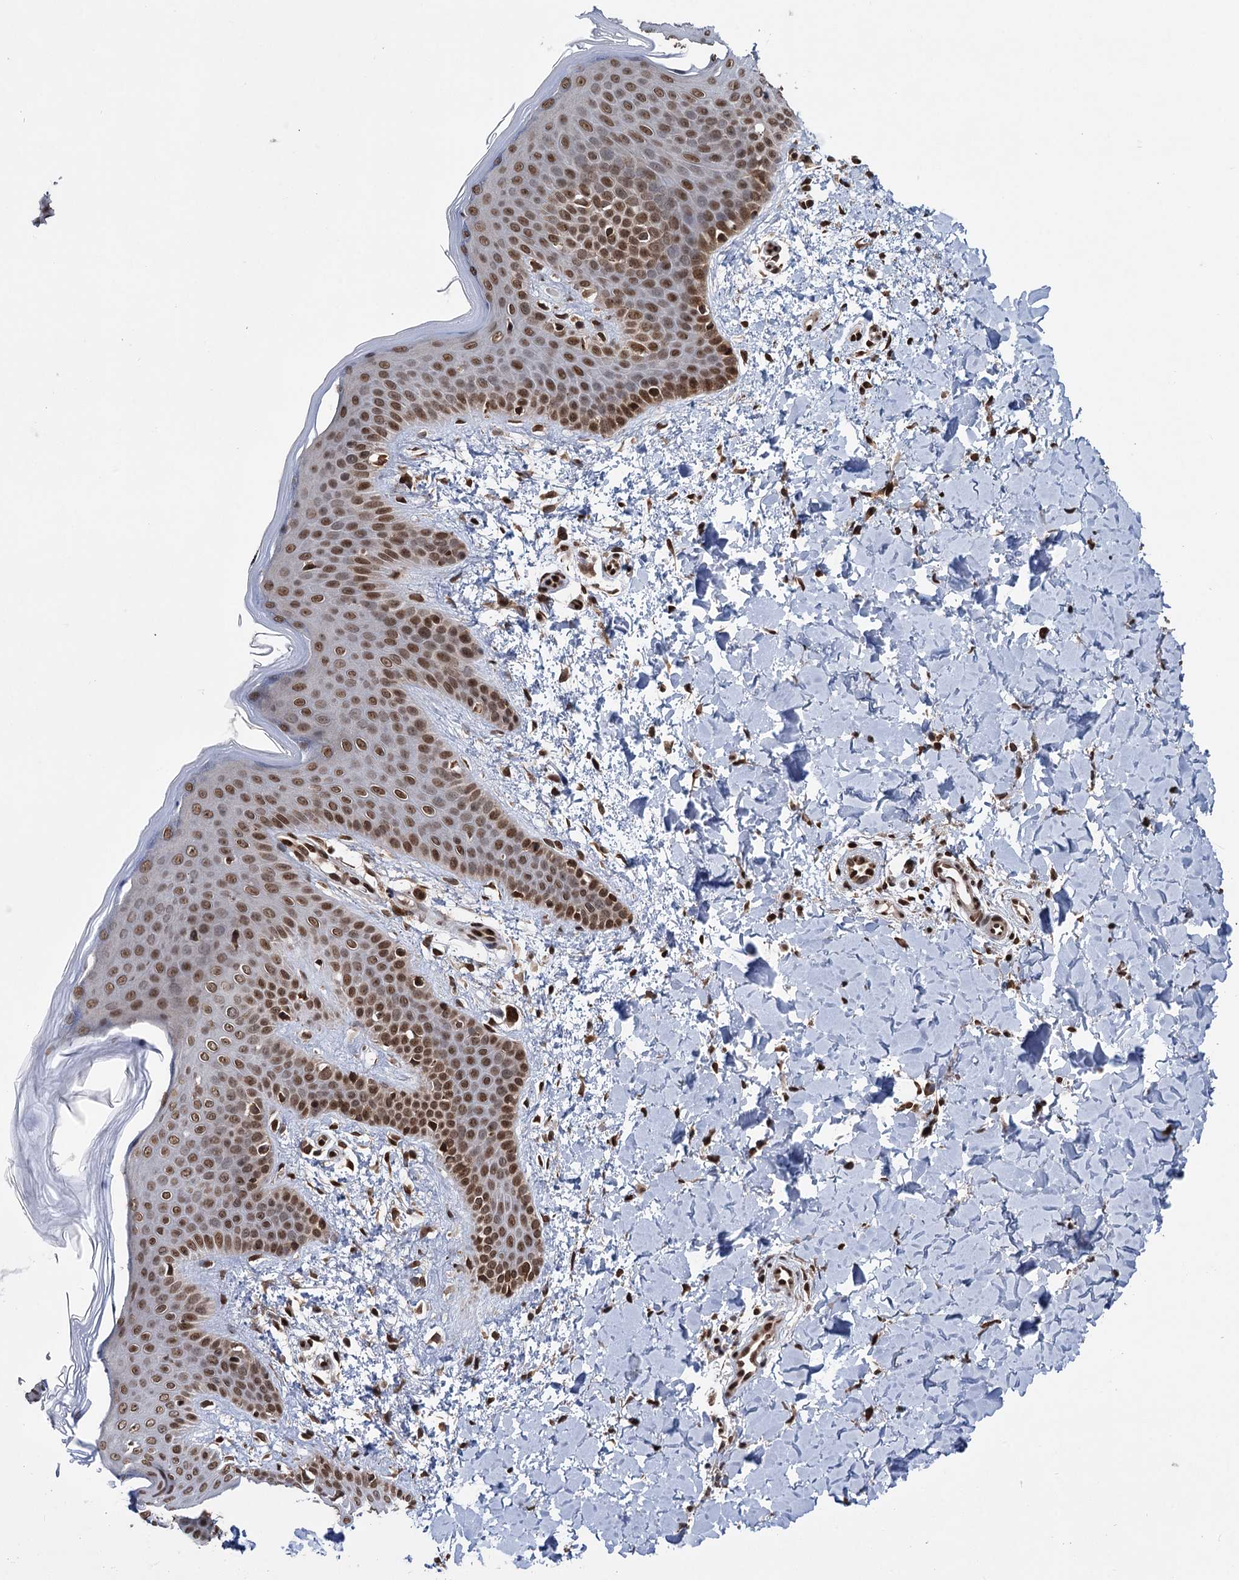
{"staining": {"intensity": "strong", "quantity": ">75%", "location": "nuclear"}, "tissue": "skin", "cell_type": "Fibroblasts", "image_type": "normal", "snomed": [{"axis": "morphology", "description": "Normal tissue, NOS"}, {"axis": "topography", "description": "Skin"}], "caption": "A micrograph of skin stained for a protein demonstrates strong nuclear brown staining in fibroblasts.", "gene": "MESD", "patient": {"sex": "male", "age": 36}}